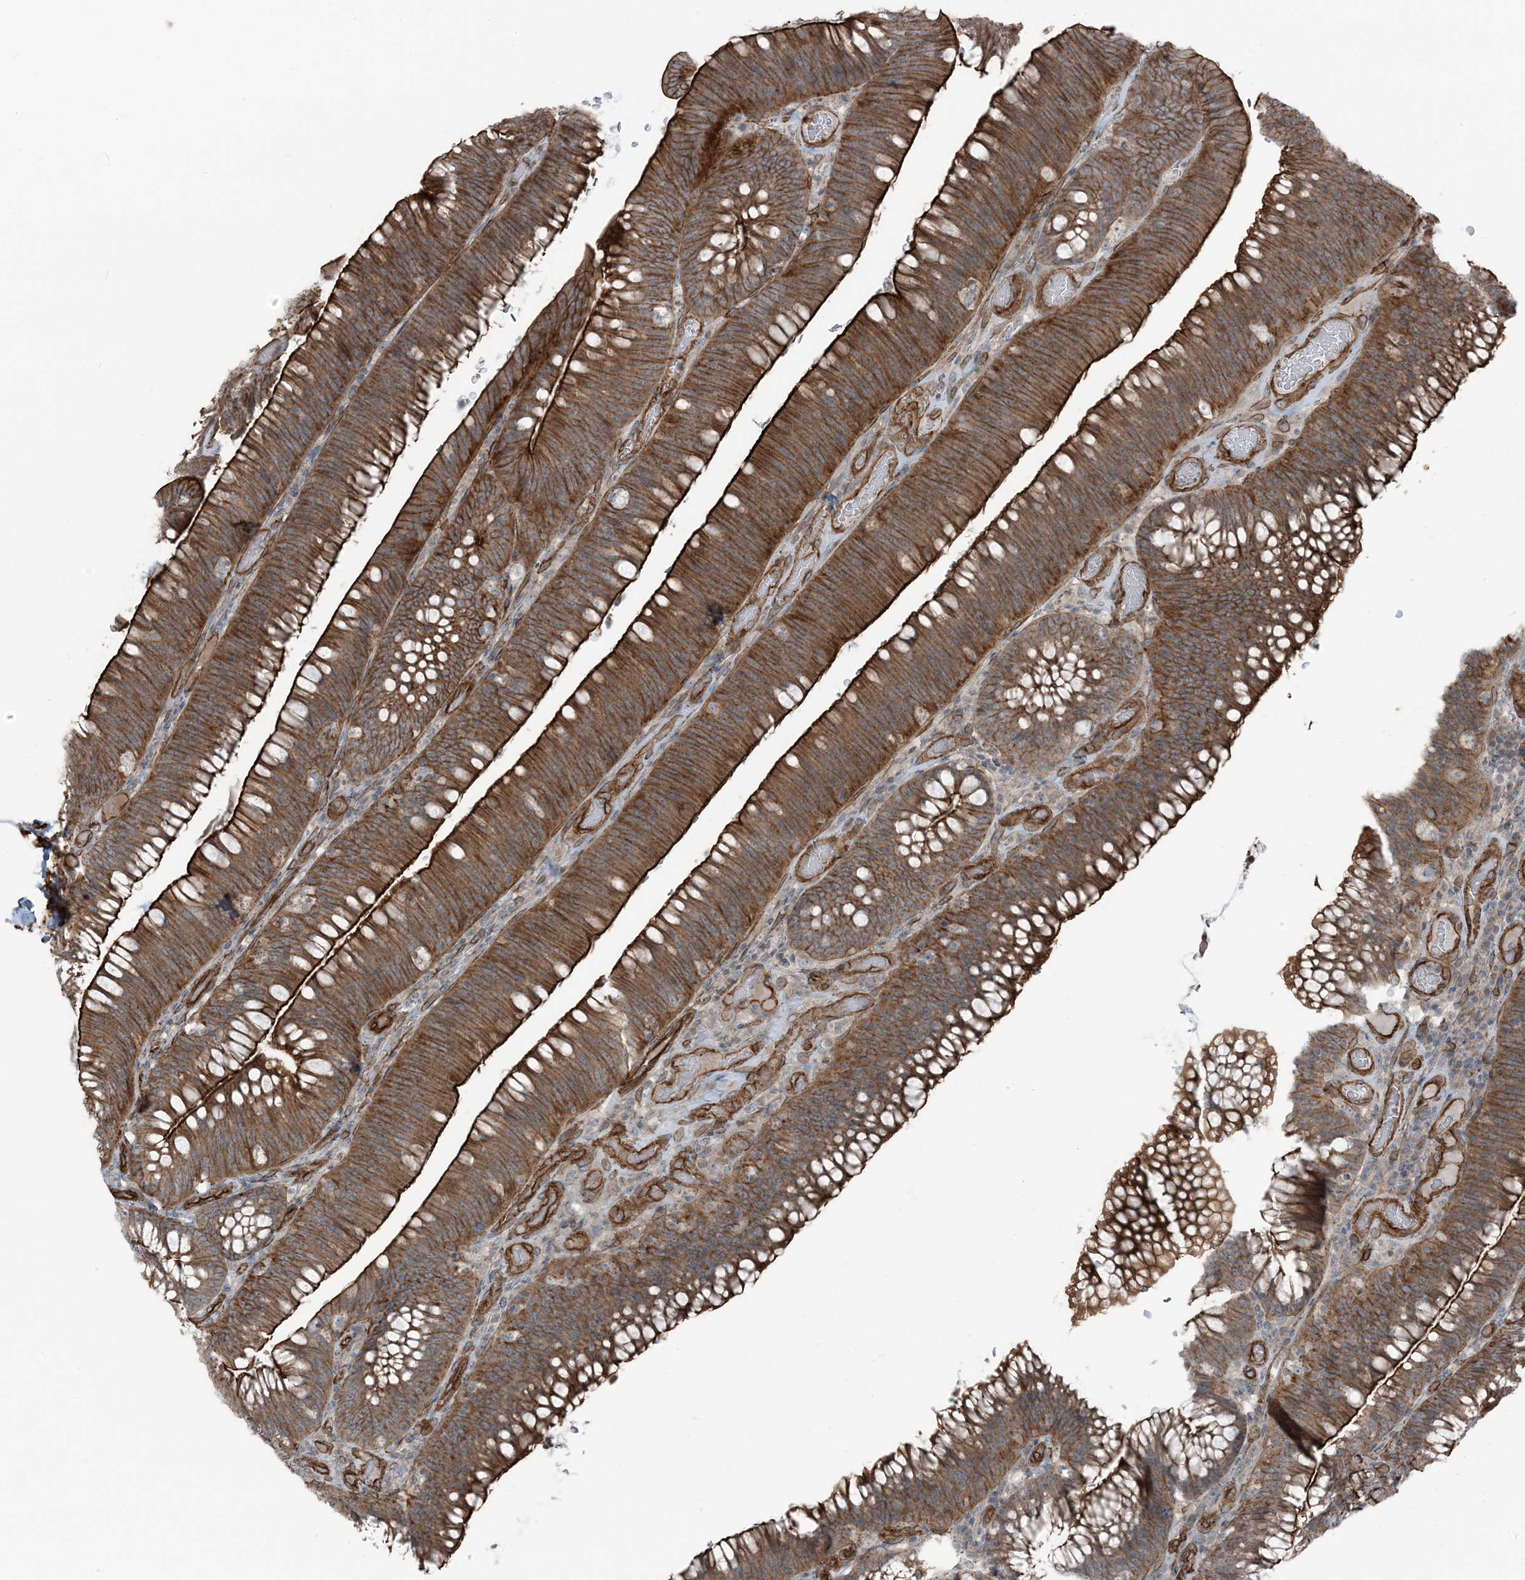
{"staining": {"intensity": "strong", "quantity": ">75%", "location": "cytoplasmic/membranous"}, "tissue": "colorectal cancer", "cell_type": "Tumor cells", "image_type": "cancer", "snomed": [{"axis": "morphology", "description": "Normal tissue, NOS"}, {"axis": "topography", "description": "Colon"}], "caption": "Tumor cells display high levels of strong cytoplasmic/membranous expression in approximately >75% of cells in human colorectal cancer. (DAB (3,3'-diaminobenzidine) = brown stain, brightfield microscopy at high magnification).", "gene": "ZFP90", "patient": {"sex": "female", "age": 82}}